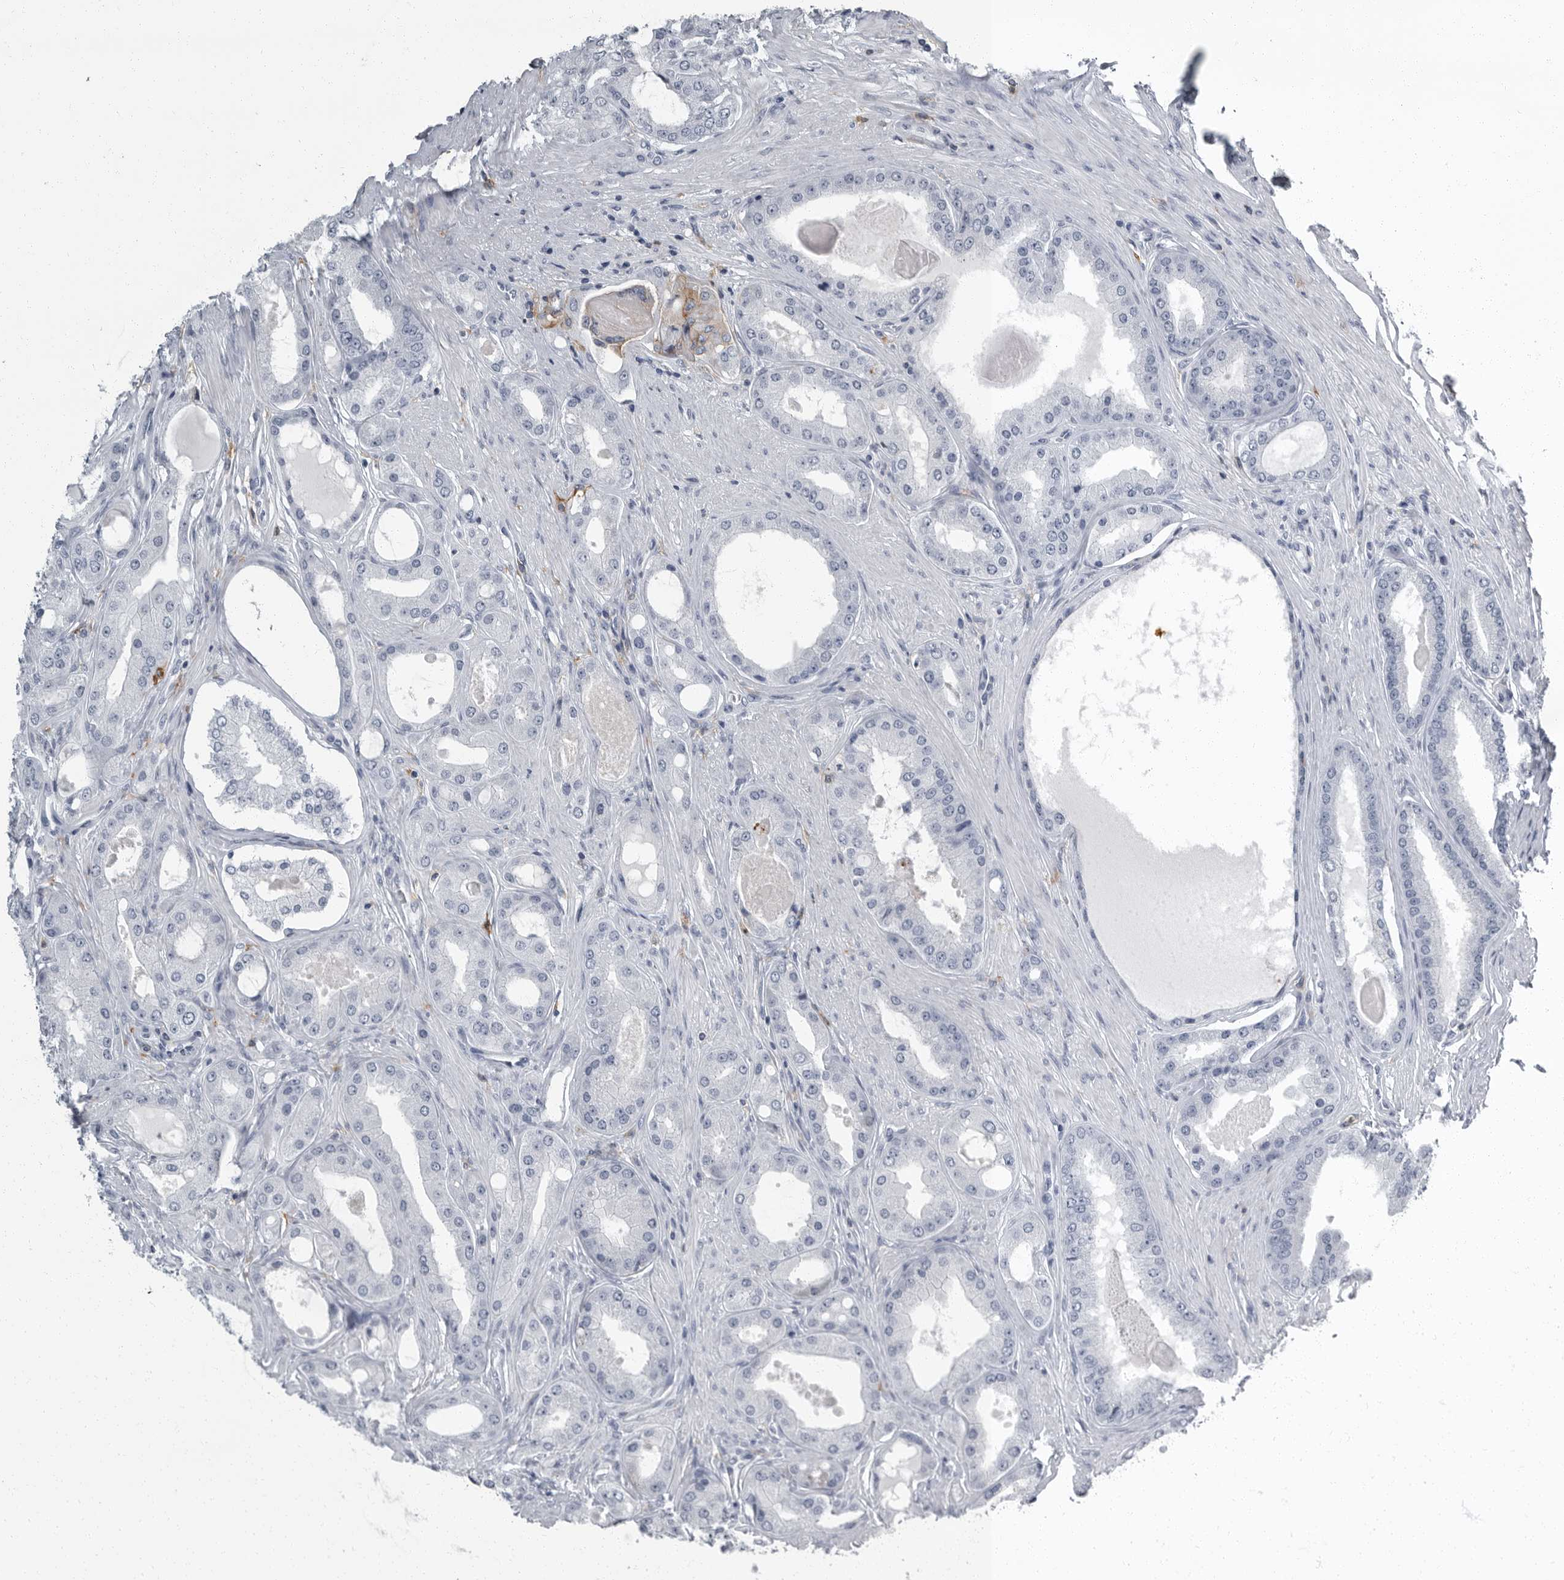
{"staining": {"intensity": "negative", "quantity": "none", "location": "none"}, "tissue": "prostate cancer", "cell_type": "Tumor cells", "image_type": "cancer", "snomed": [{"axis": "morphology", "description": "Adenocarcinoma, High grade"}, {"axis": "topography", "description": "Prostate"}], "caption": "DAB immunohistochemical staining of human prostate cancer (adenocarcinoma (high-grade)) demonstrates no significant expression in tumor cells.", "gene": "FCER1G", "patient": {"sex": "male", "age": 60}}